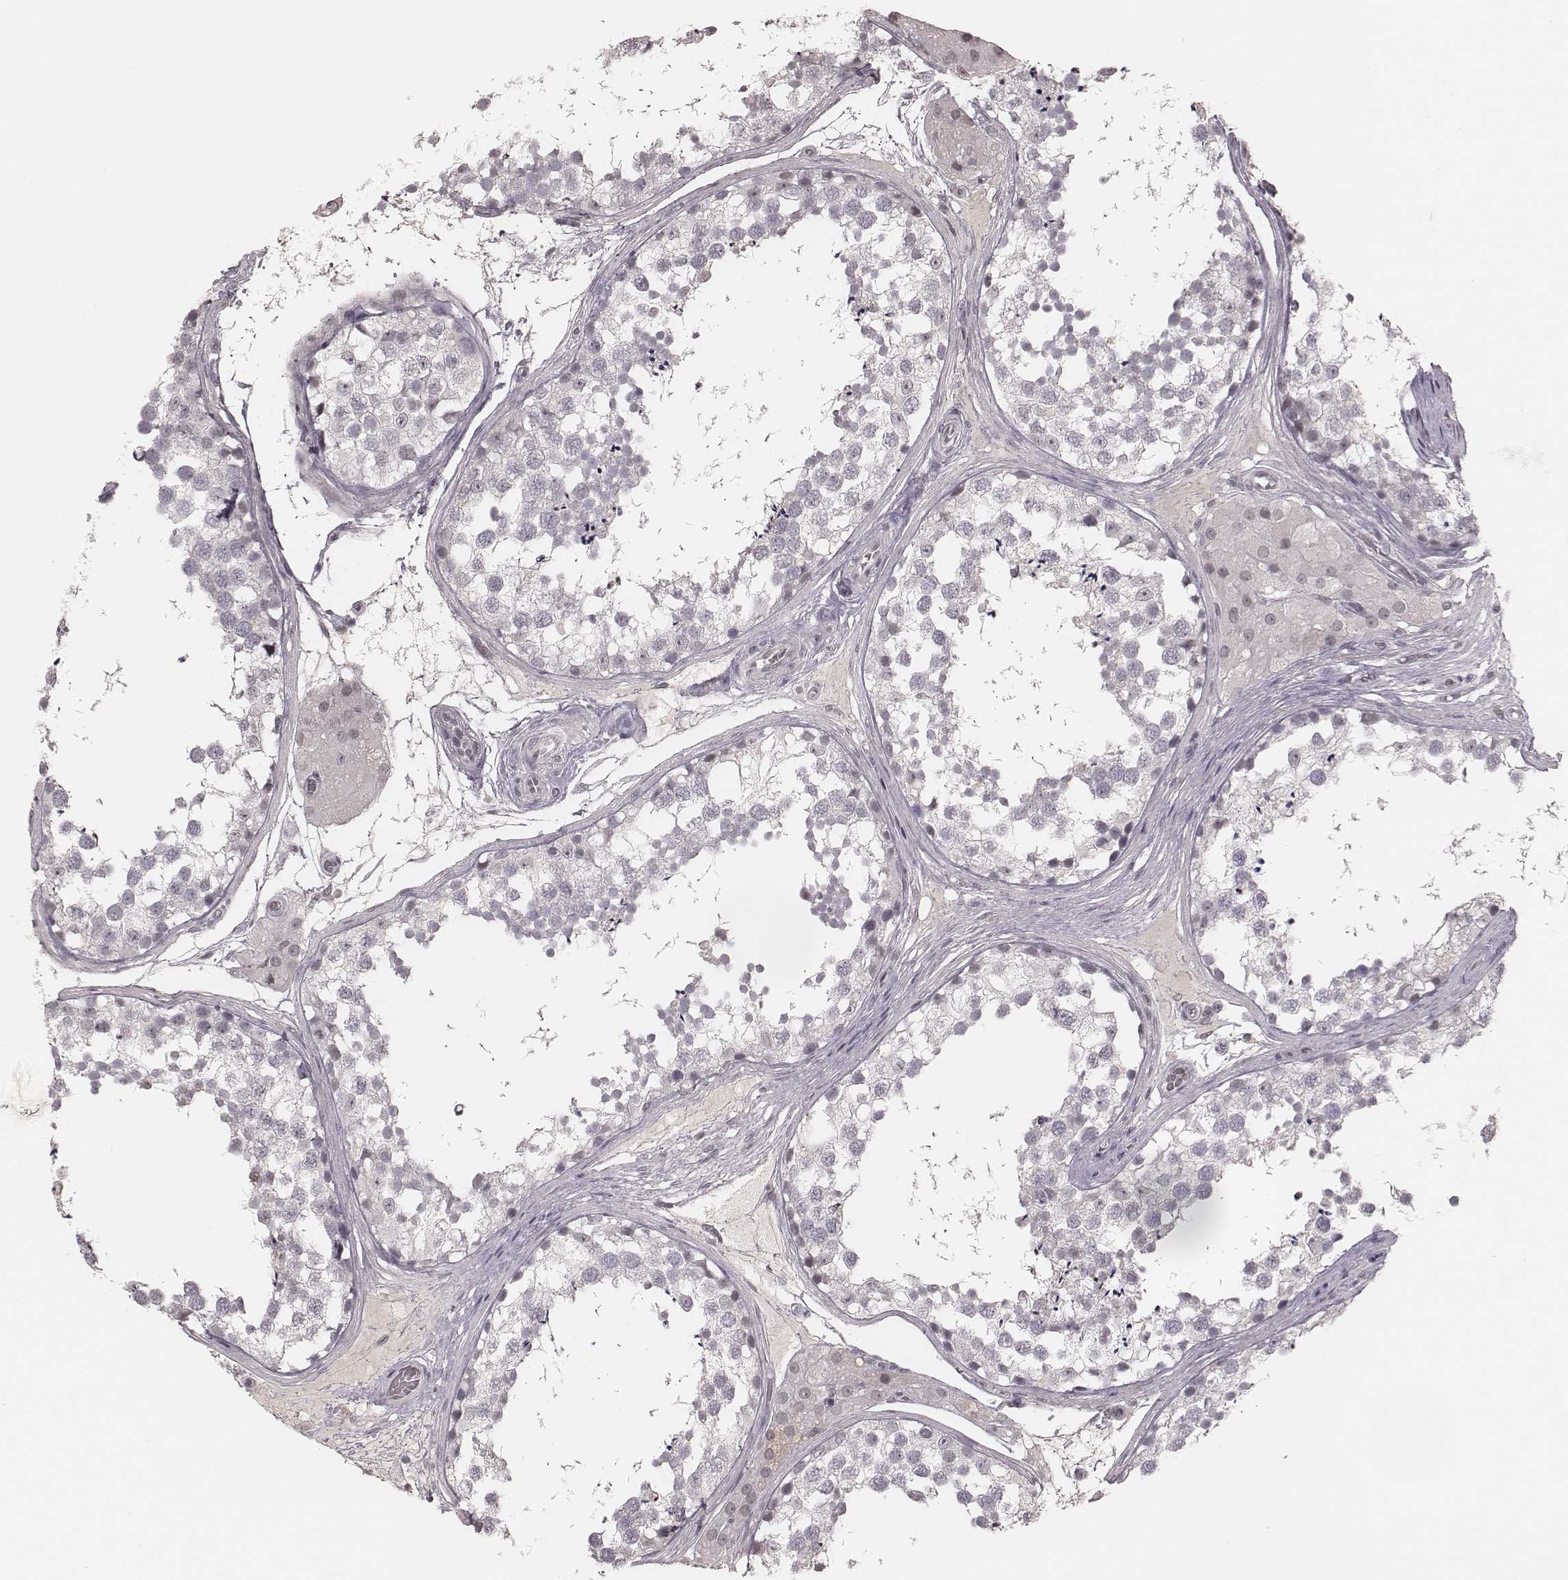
{"staining": {"intensity": "negative", "quantity": "none", "location": "none"}, "tissue": "testis", "cell_type": "Cells in seminiferous ducts", "image_type": "normal", "snomed": [{"axis": "morphology", "description": "Normal tissue, NOS"}, {"axis": "morphology", "description": "Seminoma, NOS"}, {"axis": "topography", "description": "Testis"}], "caption": "This is a image of immunohistochemistry (IHC) staining of normal testis, which shows no expression in cells in seminiferous ducts.", "gene": "KITLG", "patient": {"sex": "male", "age": 65}}